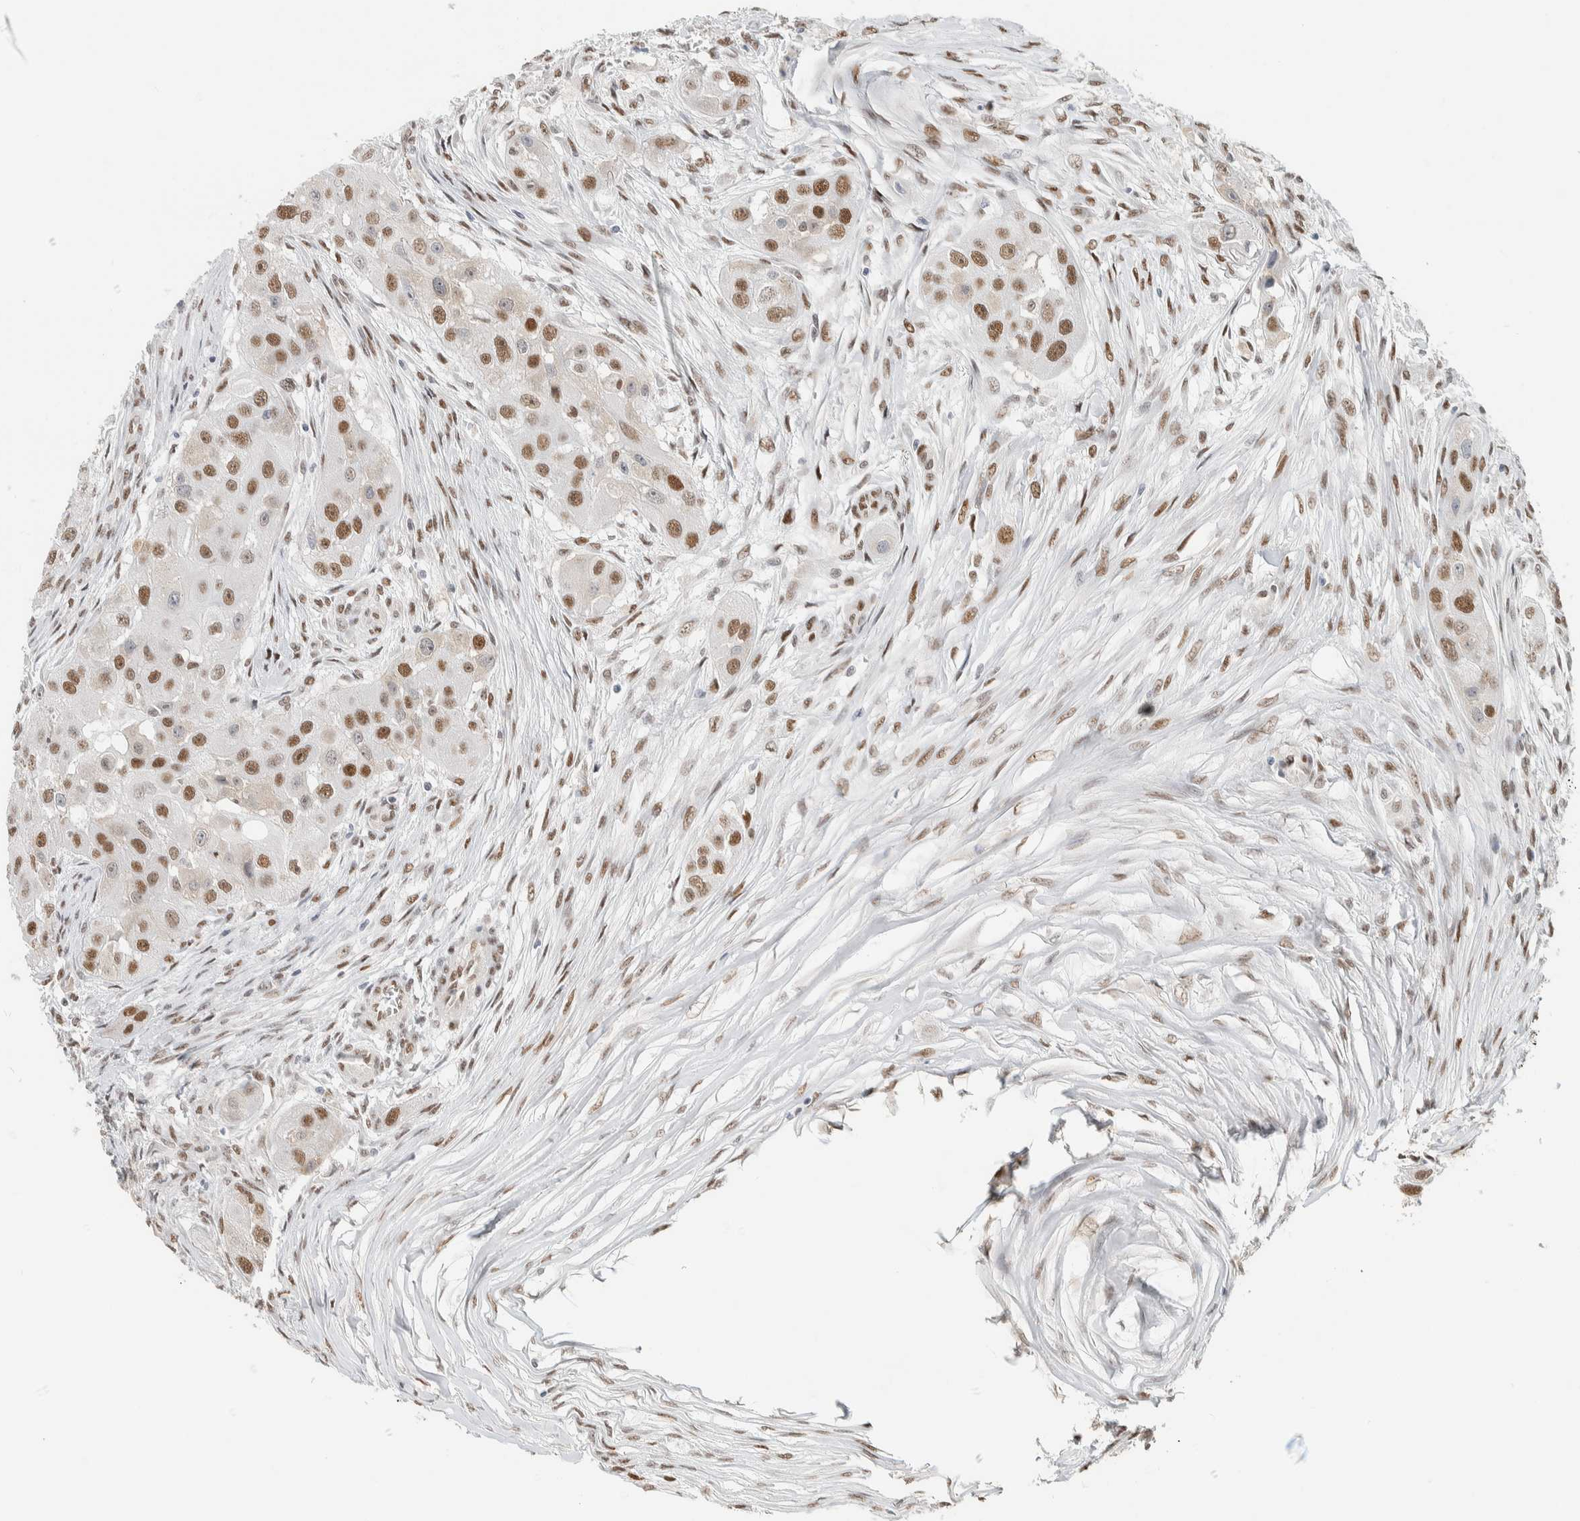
{"staining": {"intensity": "moderate", "quantity": ">75%", "location": "nuclear"}, "tissue": "head and neck cancer", "cell_type": "Tumor cells", "image_type": "cancer", "snomed": [{"axis": "morphology", "description": "Normal tissue, NOS"}, {"axis": "morphology", "description": "Squamous cell carcinoma, NOS"}, {"axis": "topography", "description": "Skeletal muscle"}, {"axis": "topography", "description": "Head-Neck"}], "caption": "The image displays immunohistochemical staining of head and neck cancer. There is moderate nuclear expression is identified in approximately >75% of tumor cells. Ihc stains the protein in brown and the nuclei are stained blue.", "gene": "PUS7", "patient": {"sex": "male", "age": 51}}